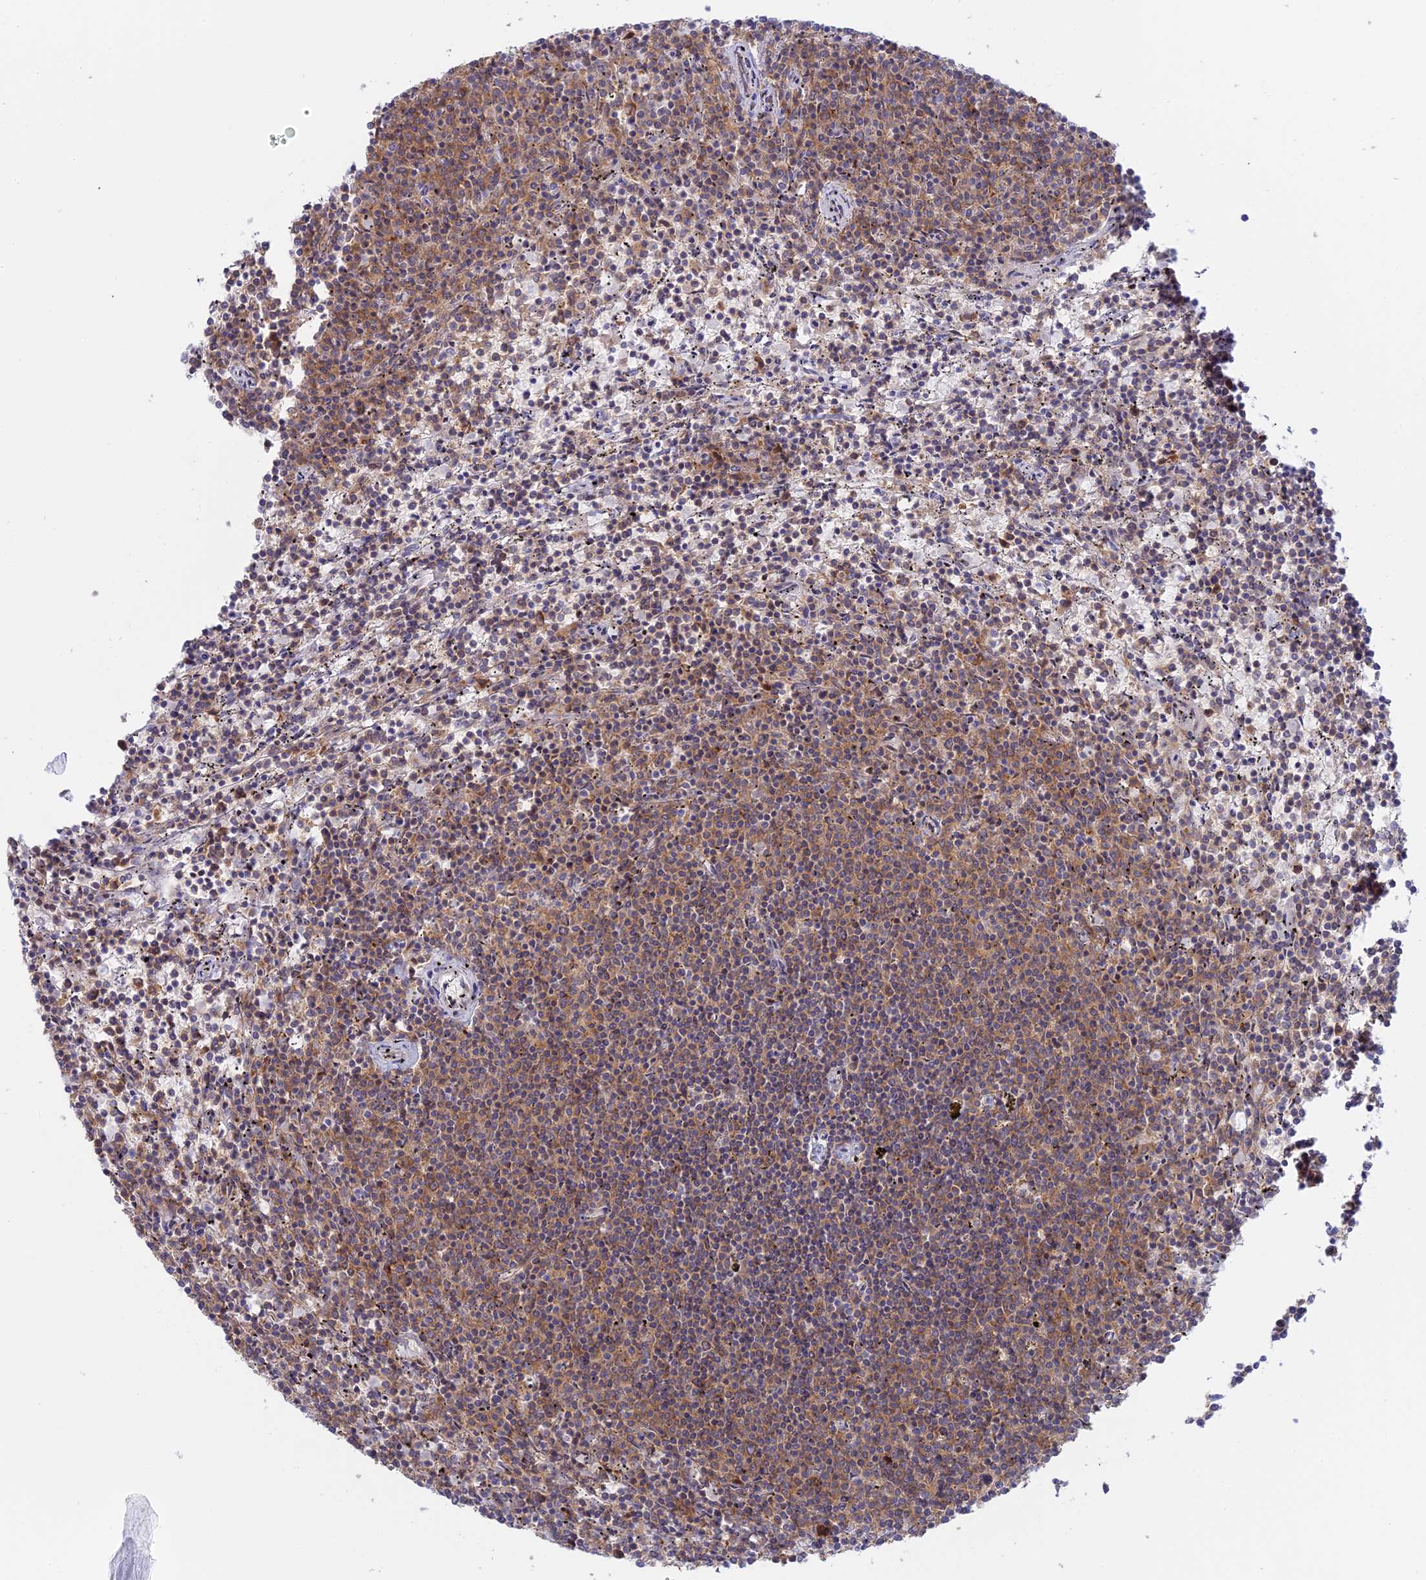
{"staining": {"intensity": "moderate", "quantity": "25%-75%", "location": "cytoplasmic/membranous"}, "tissue": "lymphoma", "cell_type": "Tumor cells", "image_type": "cancer", "snomed": [{"axis": "morphology", "description": "Malignant lymphoma, non-Hodgkin's type, Low grade"}, {"axis": "topography", "description": "Spleen"}], "caption": "The micrograph exhibits staining of lymphoma, revealing moderate cytoplasmic/membranous protein positivity (brown color) within tumor cells.", "gene": "GMIP", "patient": {"sex": "female", "age": 50}}